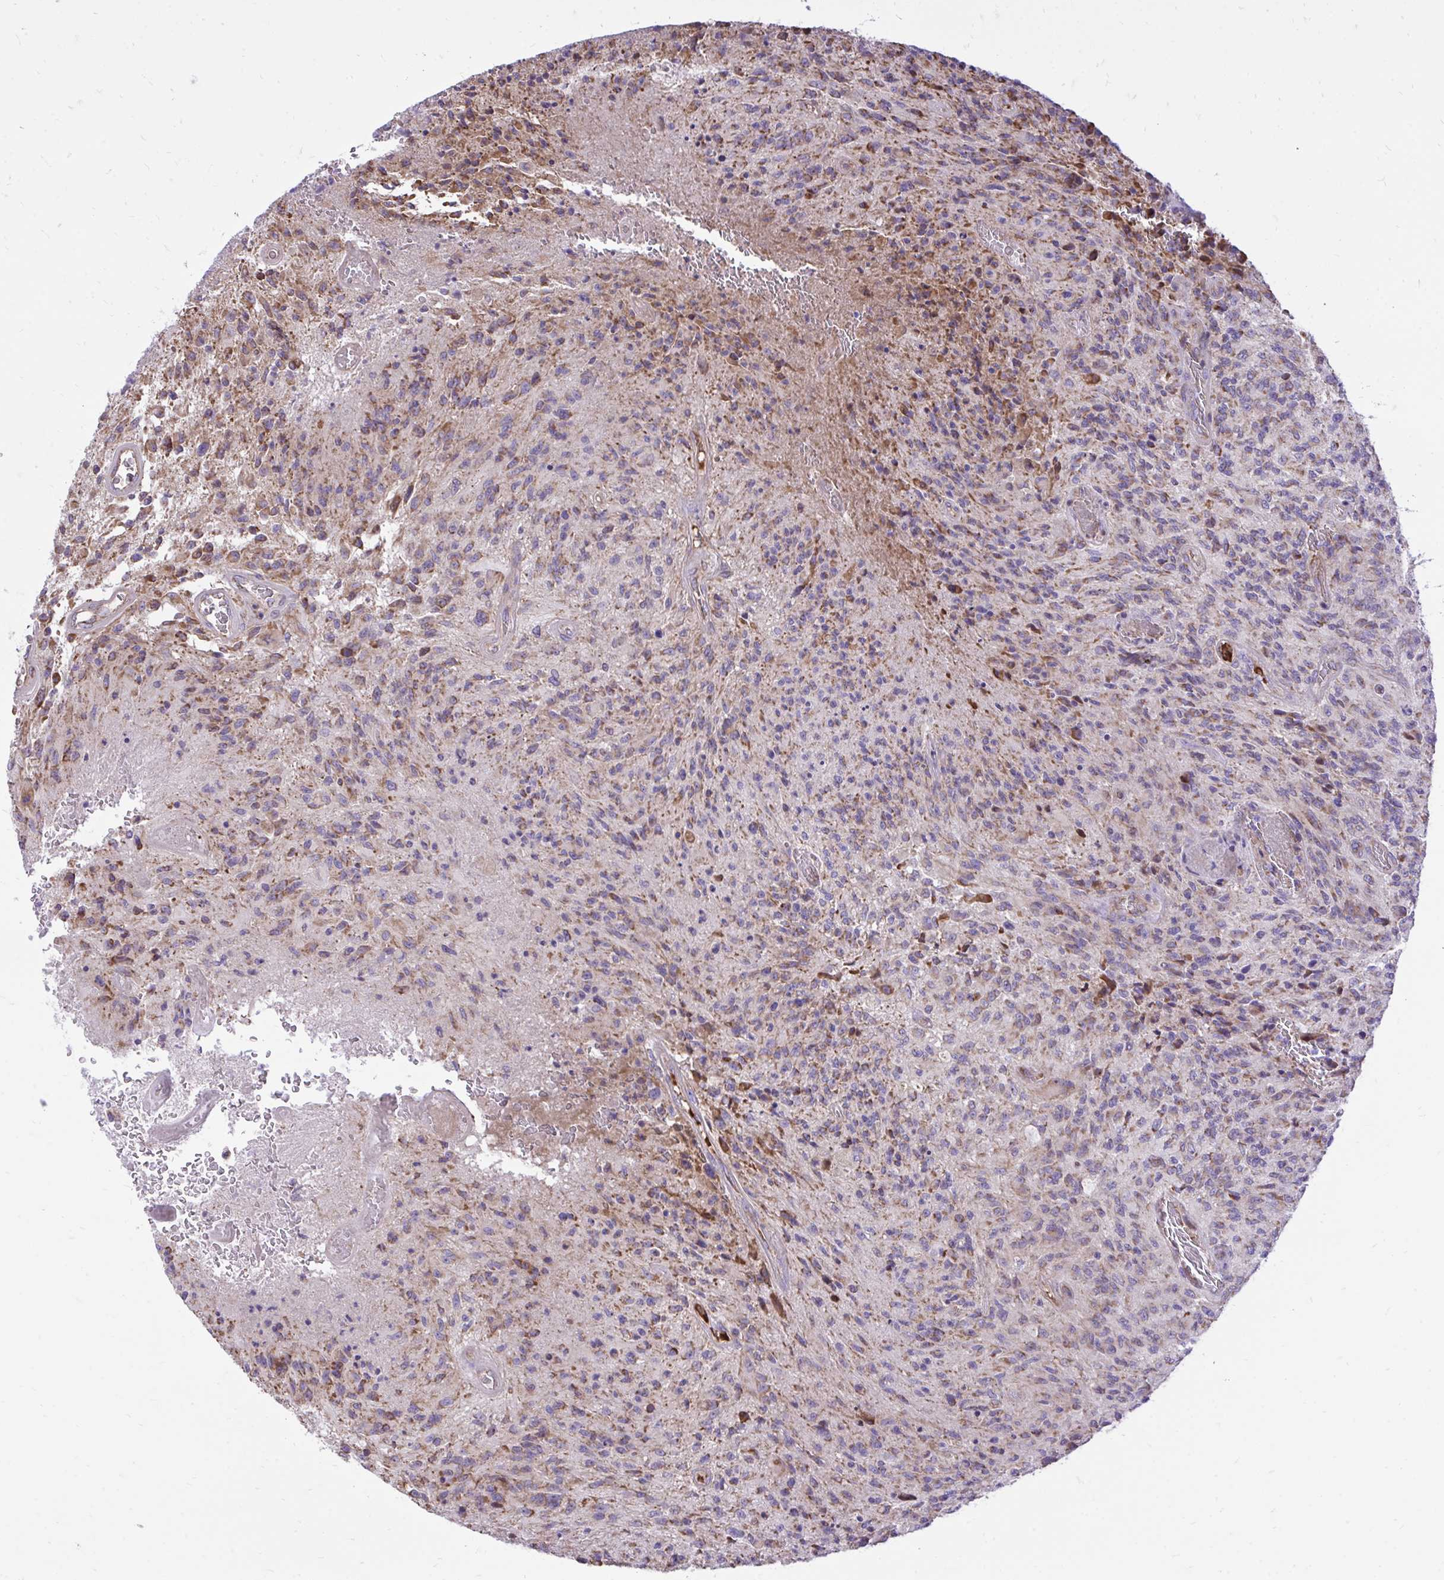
{"staining": {"intensity": "moderate", "quantity": "25%-75%", "location": "cytoplasmic/membranous"}, "tissue": "glioma", "cell_type": "Tumor cells", "image_type": "cancer", "snomed": [{"axis": "morphology", "description": "Normal tissue, NOS"}, {"axis": "morphology", "description": "Glioma, malignant, High grade"}, {"axis": "topography", "description": "Cerebral cortex"}], "caption": "An IHC image of neoplastic tissue is shown. Protein staining in brown labels moderate cytoplasmic/membranous positivity in malignant glioma (high-grade) within tumor cells.", "gene": "ATP13A2", "patient": {"sex": "male", "age": 56}}